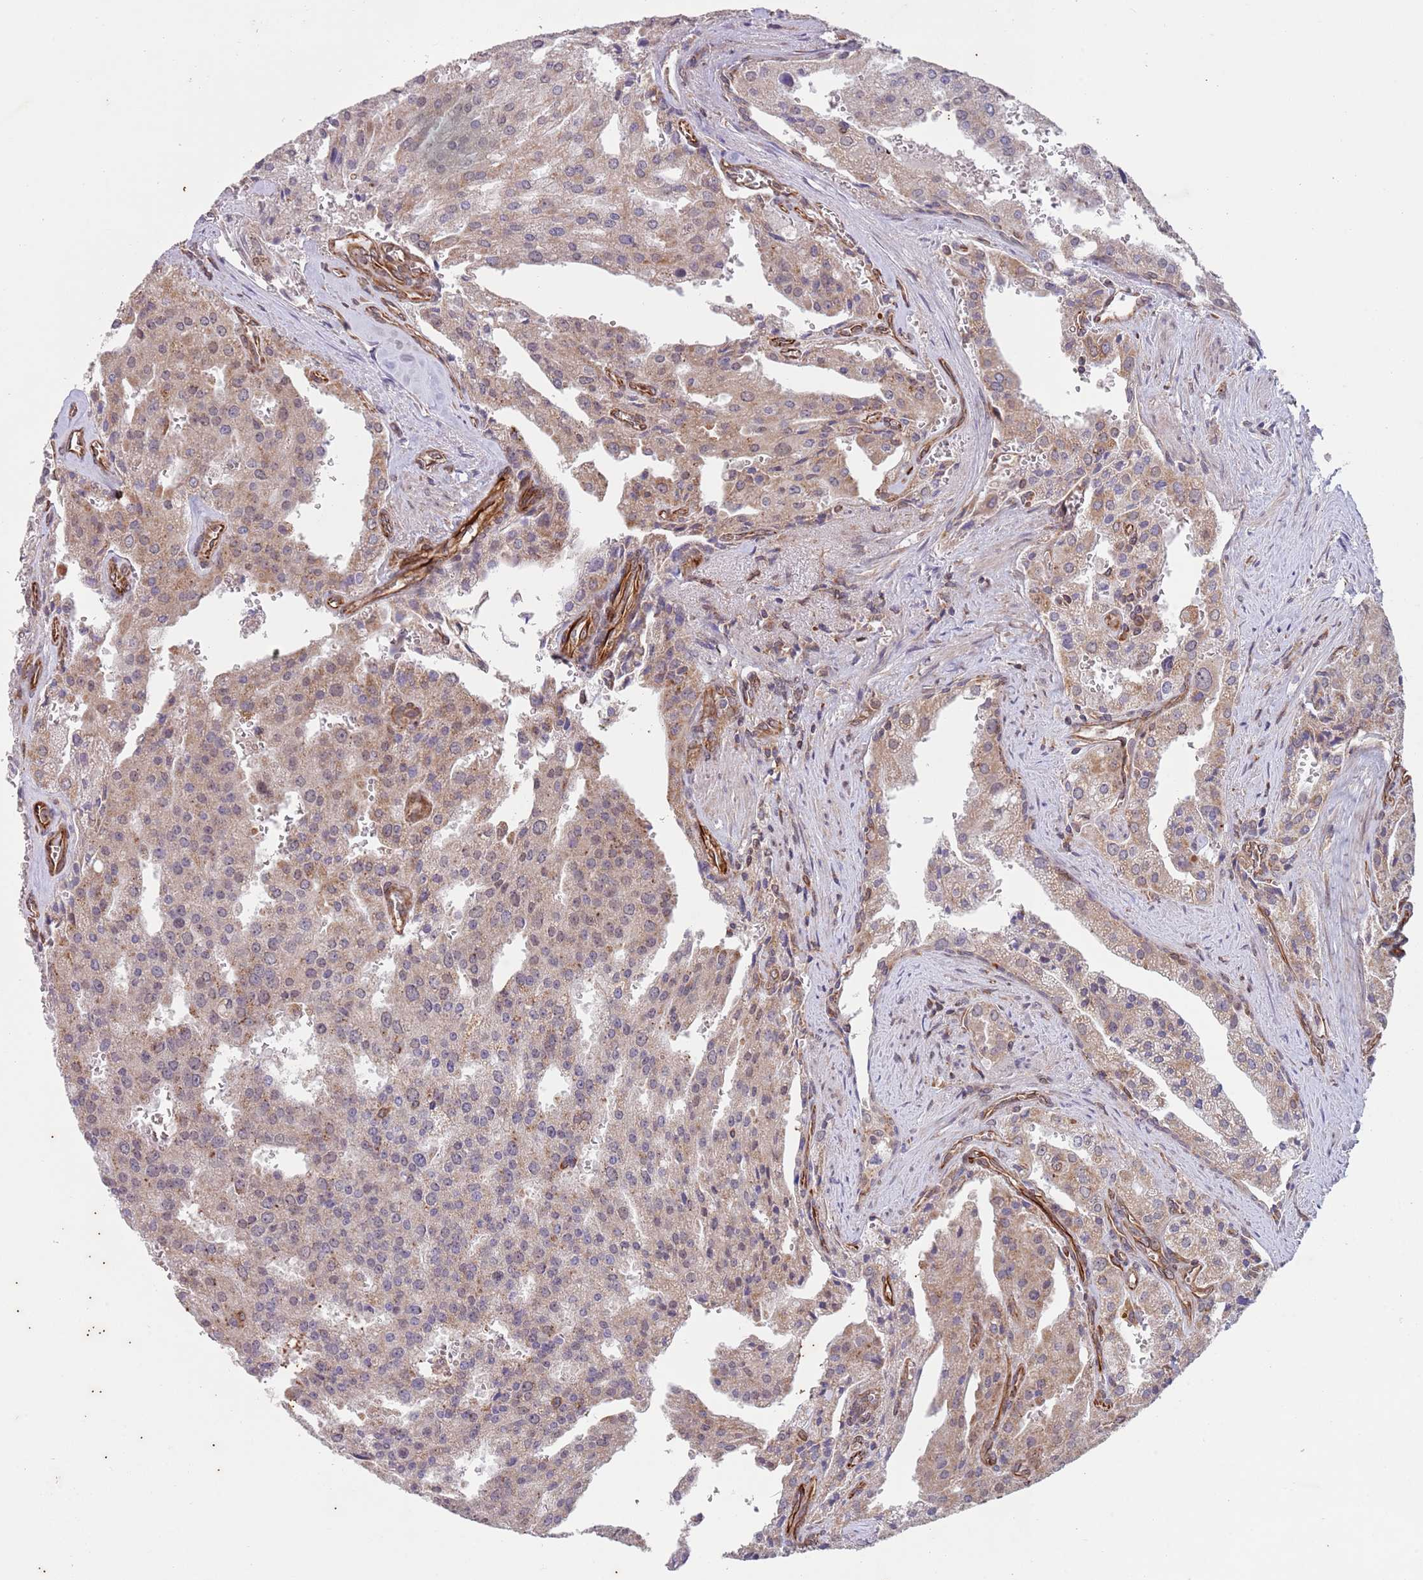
{"staining": {"intensity": "weak", "quantity": ">75%", "location": "cytoplasmic/membranous"}, "tissue": "prostate cancer", "cell_type": "Tumor cells", "image_type": "cancer", "snomed": [{"axis": "morphology", "description": "Adenocarcinoma, High grade"}, {"axis": "topography", "description": "Prostate"}], "caption": "About >75% of tumor cells in human prostate cancer (high-grade adenocarcinoma) display weak cytoplasmic/membranous protein expression as visualized by brown immunohistochemical staining.", "gene": "CHD9", "patient": {"sex": "male", "age": 68}}